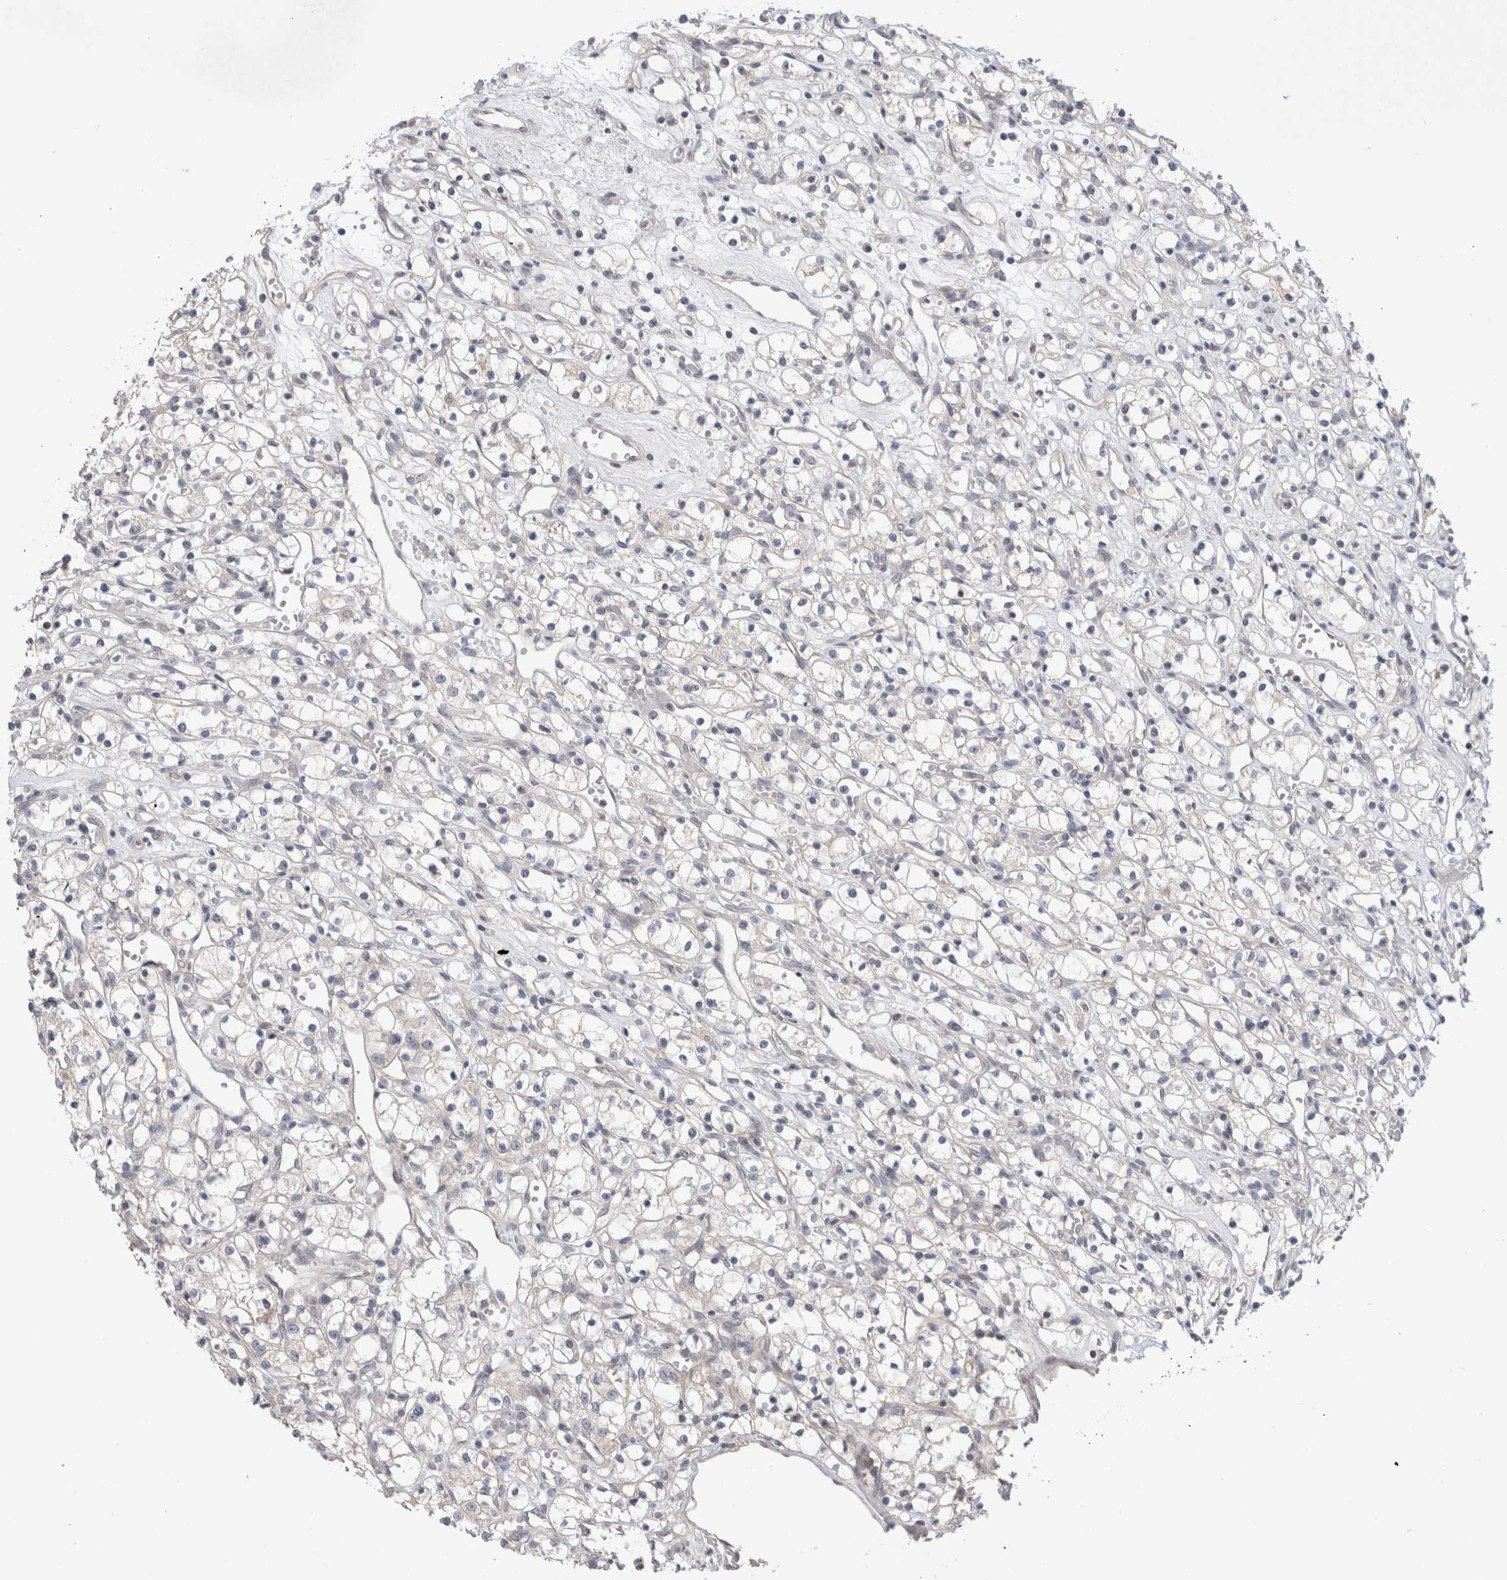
{"staining": {"intensity": "negative", "quantity": "none", "location": "none"}, "tissue": "renal cancer", "cell_type": "Tumor cells", "image_type": "cancer", "snomed": [{"axis": "morphology", "description": "Adenocarcinoma, NOS"}, {"axis": "topography", "description": "Kidney"}], "caption": "Renal adenocarcinoma stained for a protein using immunohistochemistry (IHC) displays no expression tumor cells.", "gene": "CERS3", "patient": {"sex": "female", "age": 59}}